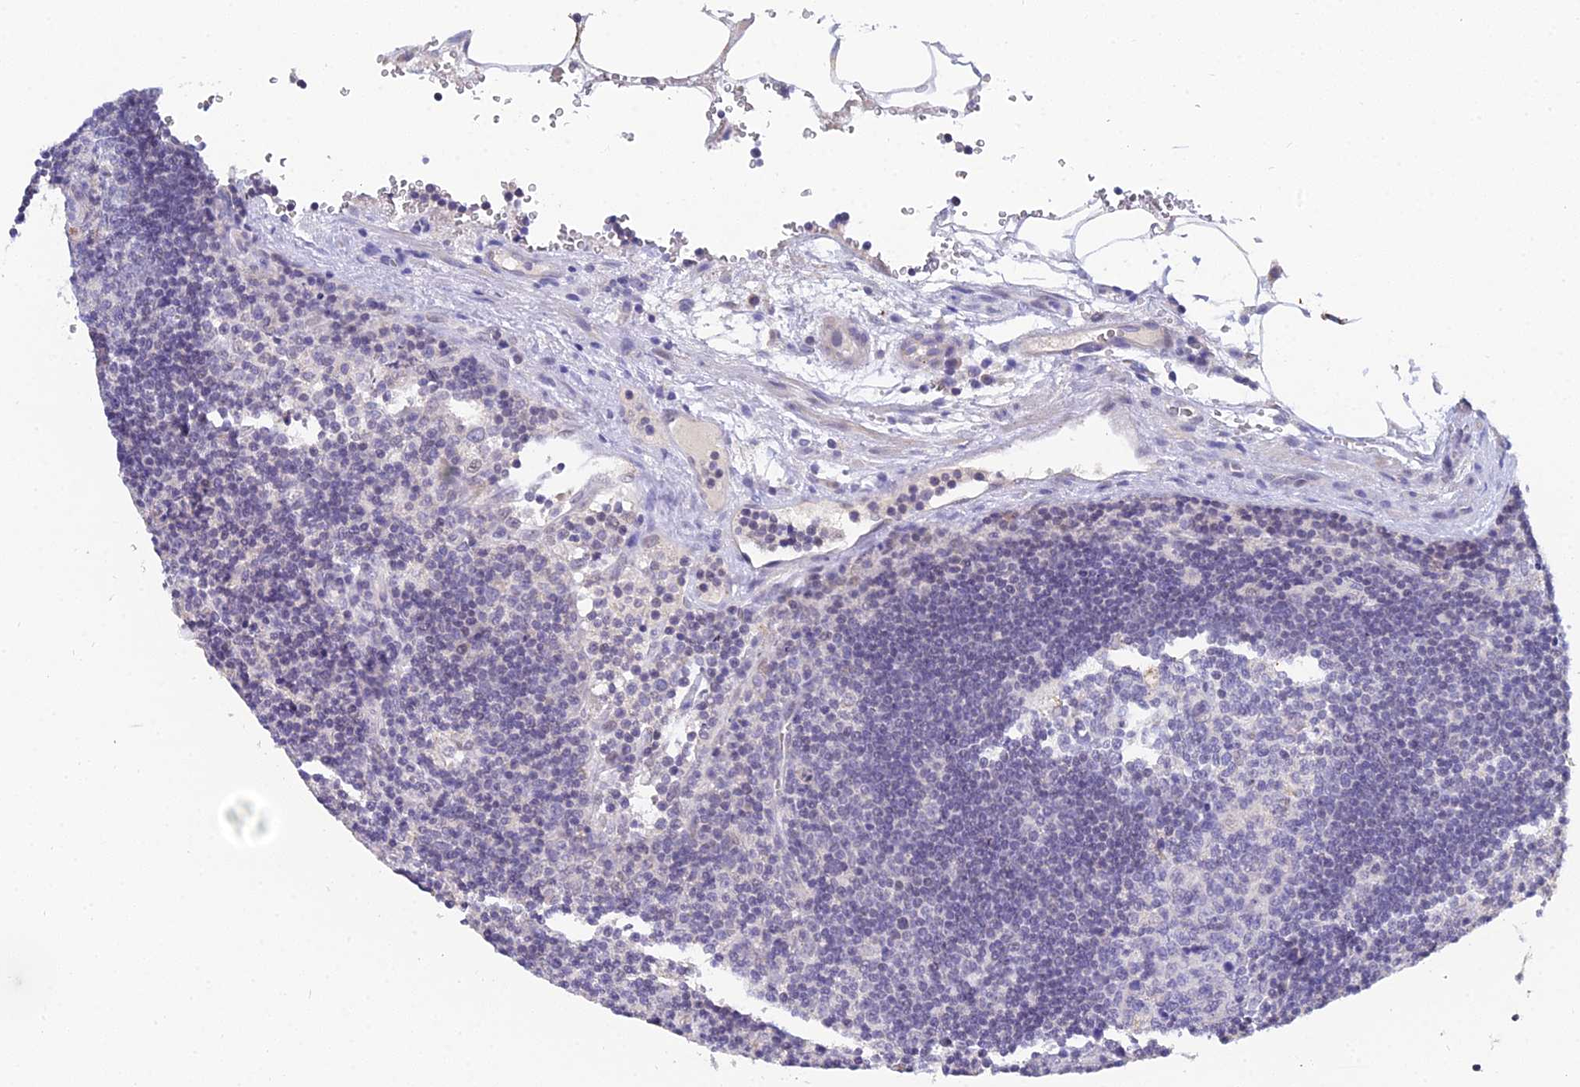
{"staining": {"intensity": "negative", "quantity": "none", "location": "none"}, "tissue": "lymph node", "cell_type": "Germinal center cells", "image_type": "normal", "snomed": [{"axis": "morphology", "description": "Normal tissue, NOS"}, {"axis": "topography", "description": "Lymph node"}], "caption": "Micrograph shows no protein staining in germinal center cells of normal lymph node. (DAB (3,3'-diaminobenzidine) immunohistochemistry with hematoxylin counter stain).", "gene": "ZXDA", "patient": {"sex": "male", "age": 58}}